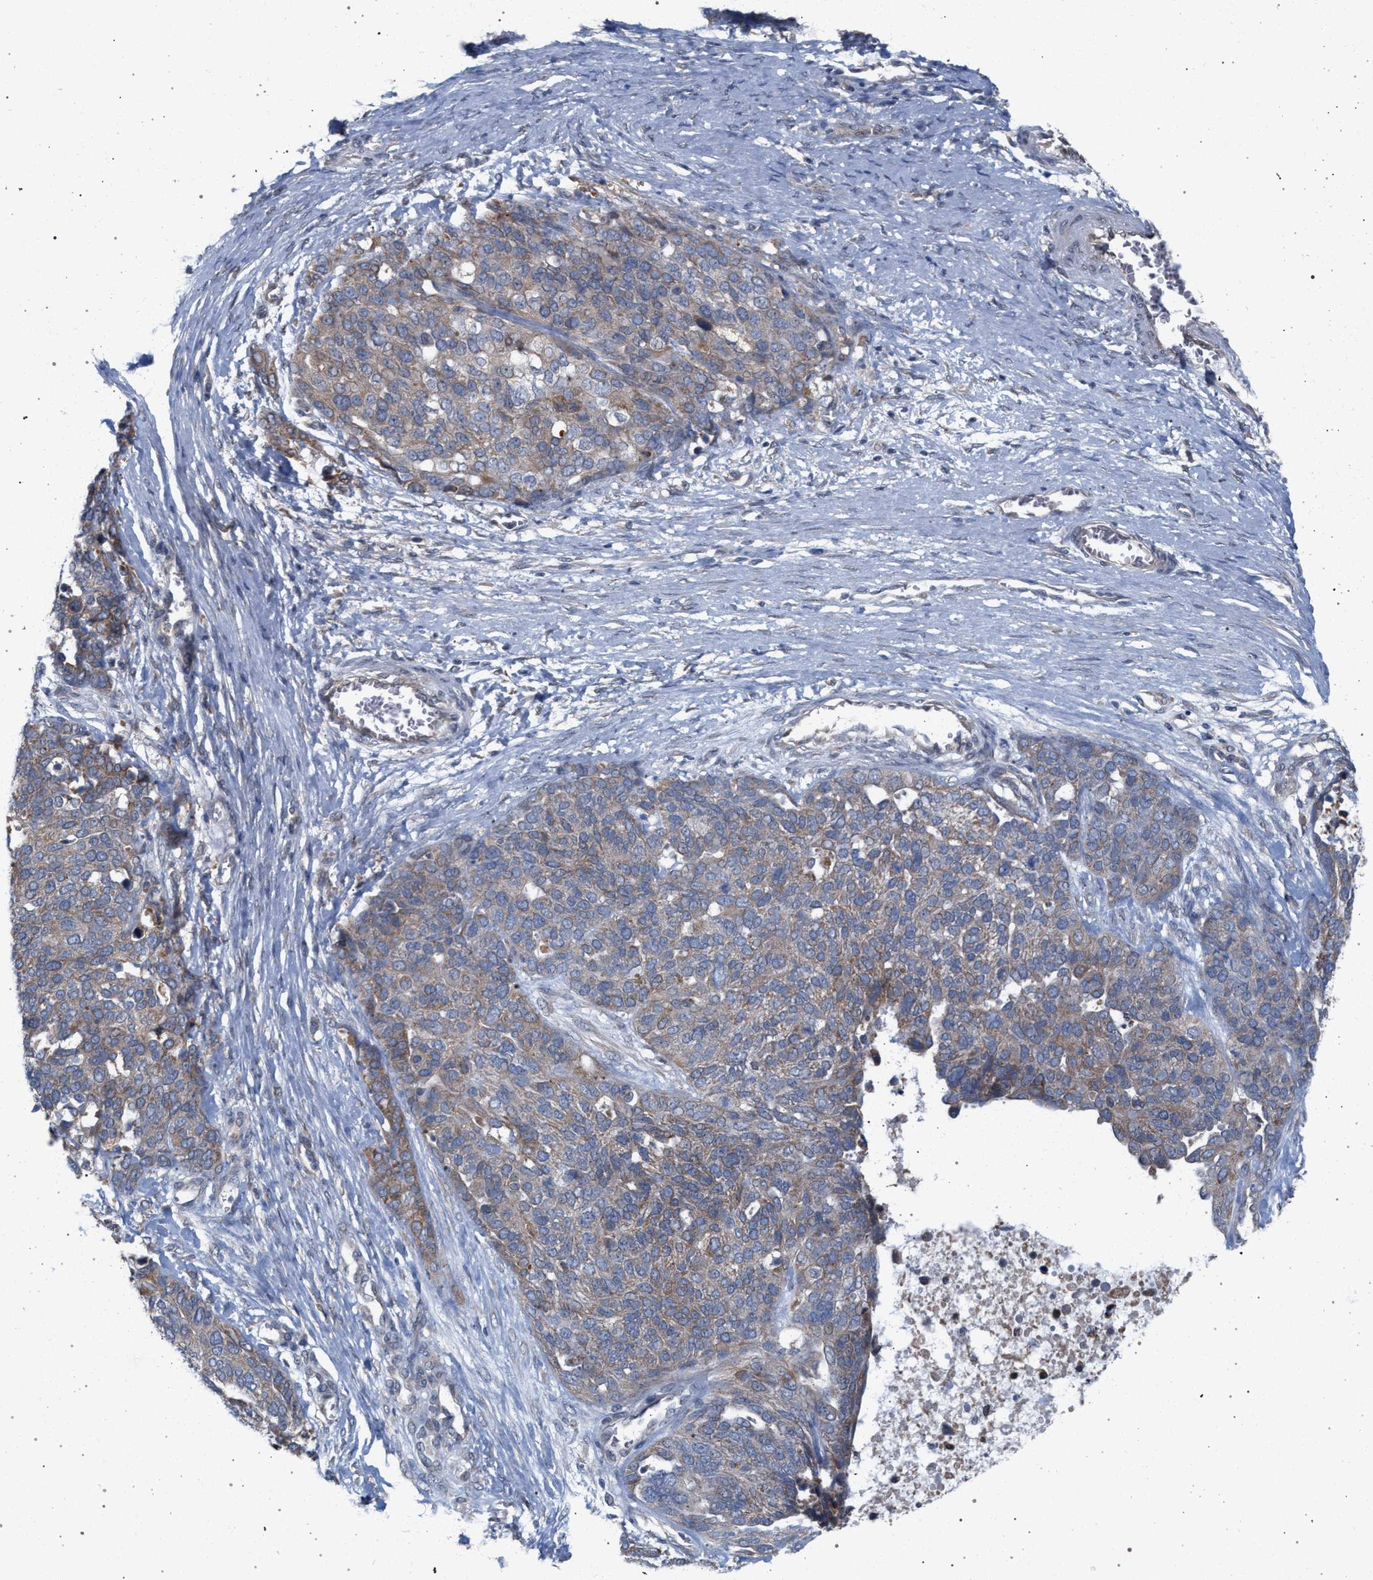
{"staining": {"intensity": "weak", "quantity": "25%-75%", "location": "cytoplasmic/membranous"}, "tissue": "ovarian cancer", "cell_type": "Tumor cells", "image_type": "cancer", "snomed": [{"axis": "morphology", "description": "Cystadenocarcinoma, serous, NOS"}, {"axis": "topography", "description": "Ovary"}], "caption": "Protein staining by immunohistochemistry reveals weak cytoplasmic/membranous positivity in about 25%-75% of tumor cells in serous cystadenocarcinoma (ovarian). (DAB (3,3'-diaminobenzidine) IHC with brightfield microscopy, high magnification).", "gene": "ARPC5L", "patient": {"sex": "female", "age": 44}}